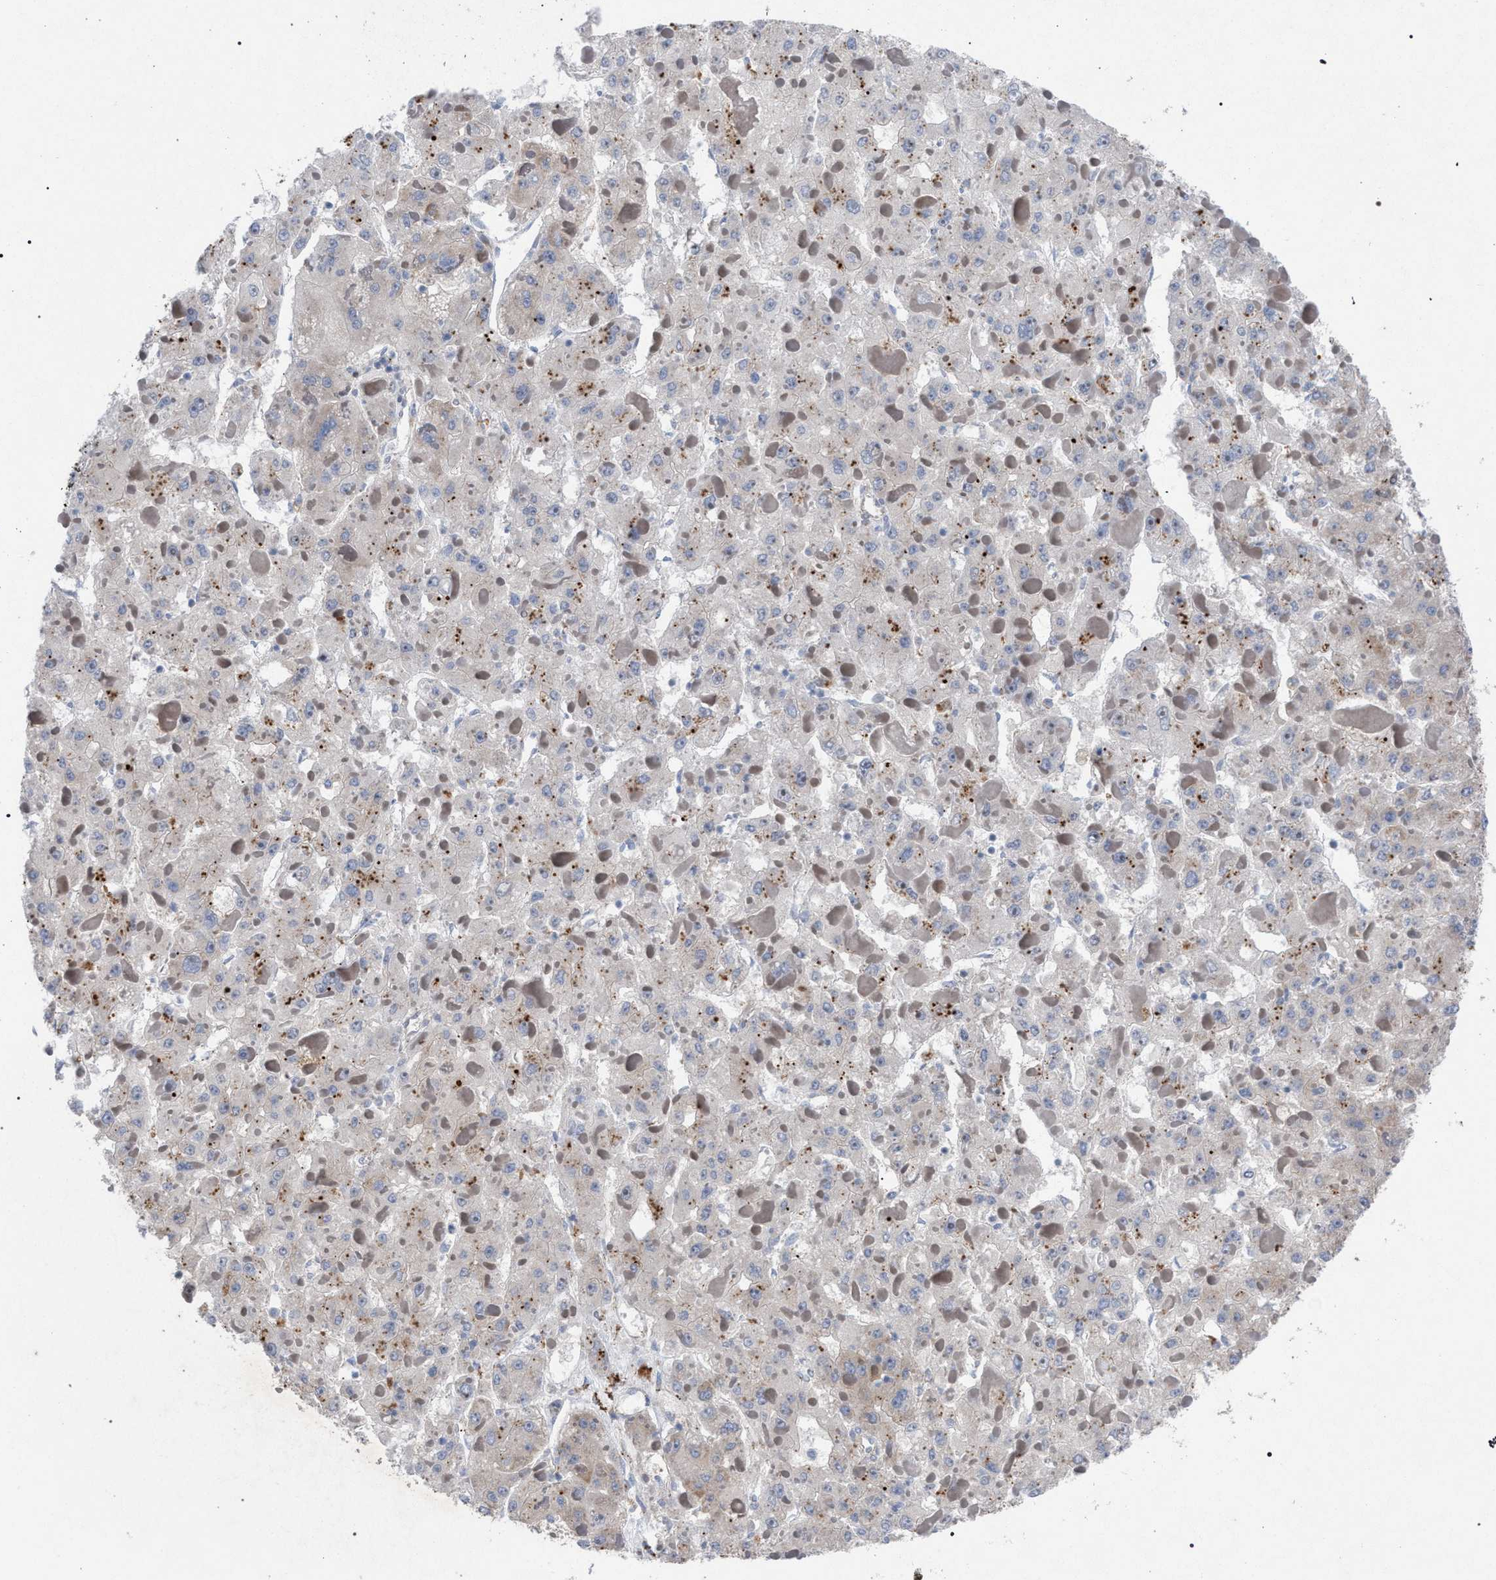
{"staining": {"intensity": "weak", "quantity": "<25%", "location": "cytoplasmic/membranous"}, "tissue": "liver cancer", "cell_type": "Tumor cells", "image_type": "cancer", "snomed": [{"axis": "morphology", "description": "Carcinoma, Hepatocellular, NOS"}, {"axis": "topography", "description": "Liver"}], "caption": "Liver cancer (hepatocellular carcinoma) was stained to show a protein in brown. There is no significant expression in tumor cells.", "gene": "CDR2L", "patient": {"sex": "female", "age": 73}}